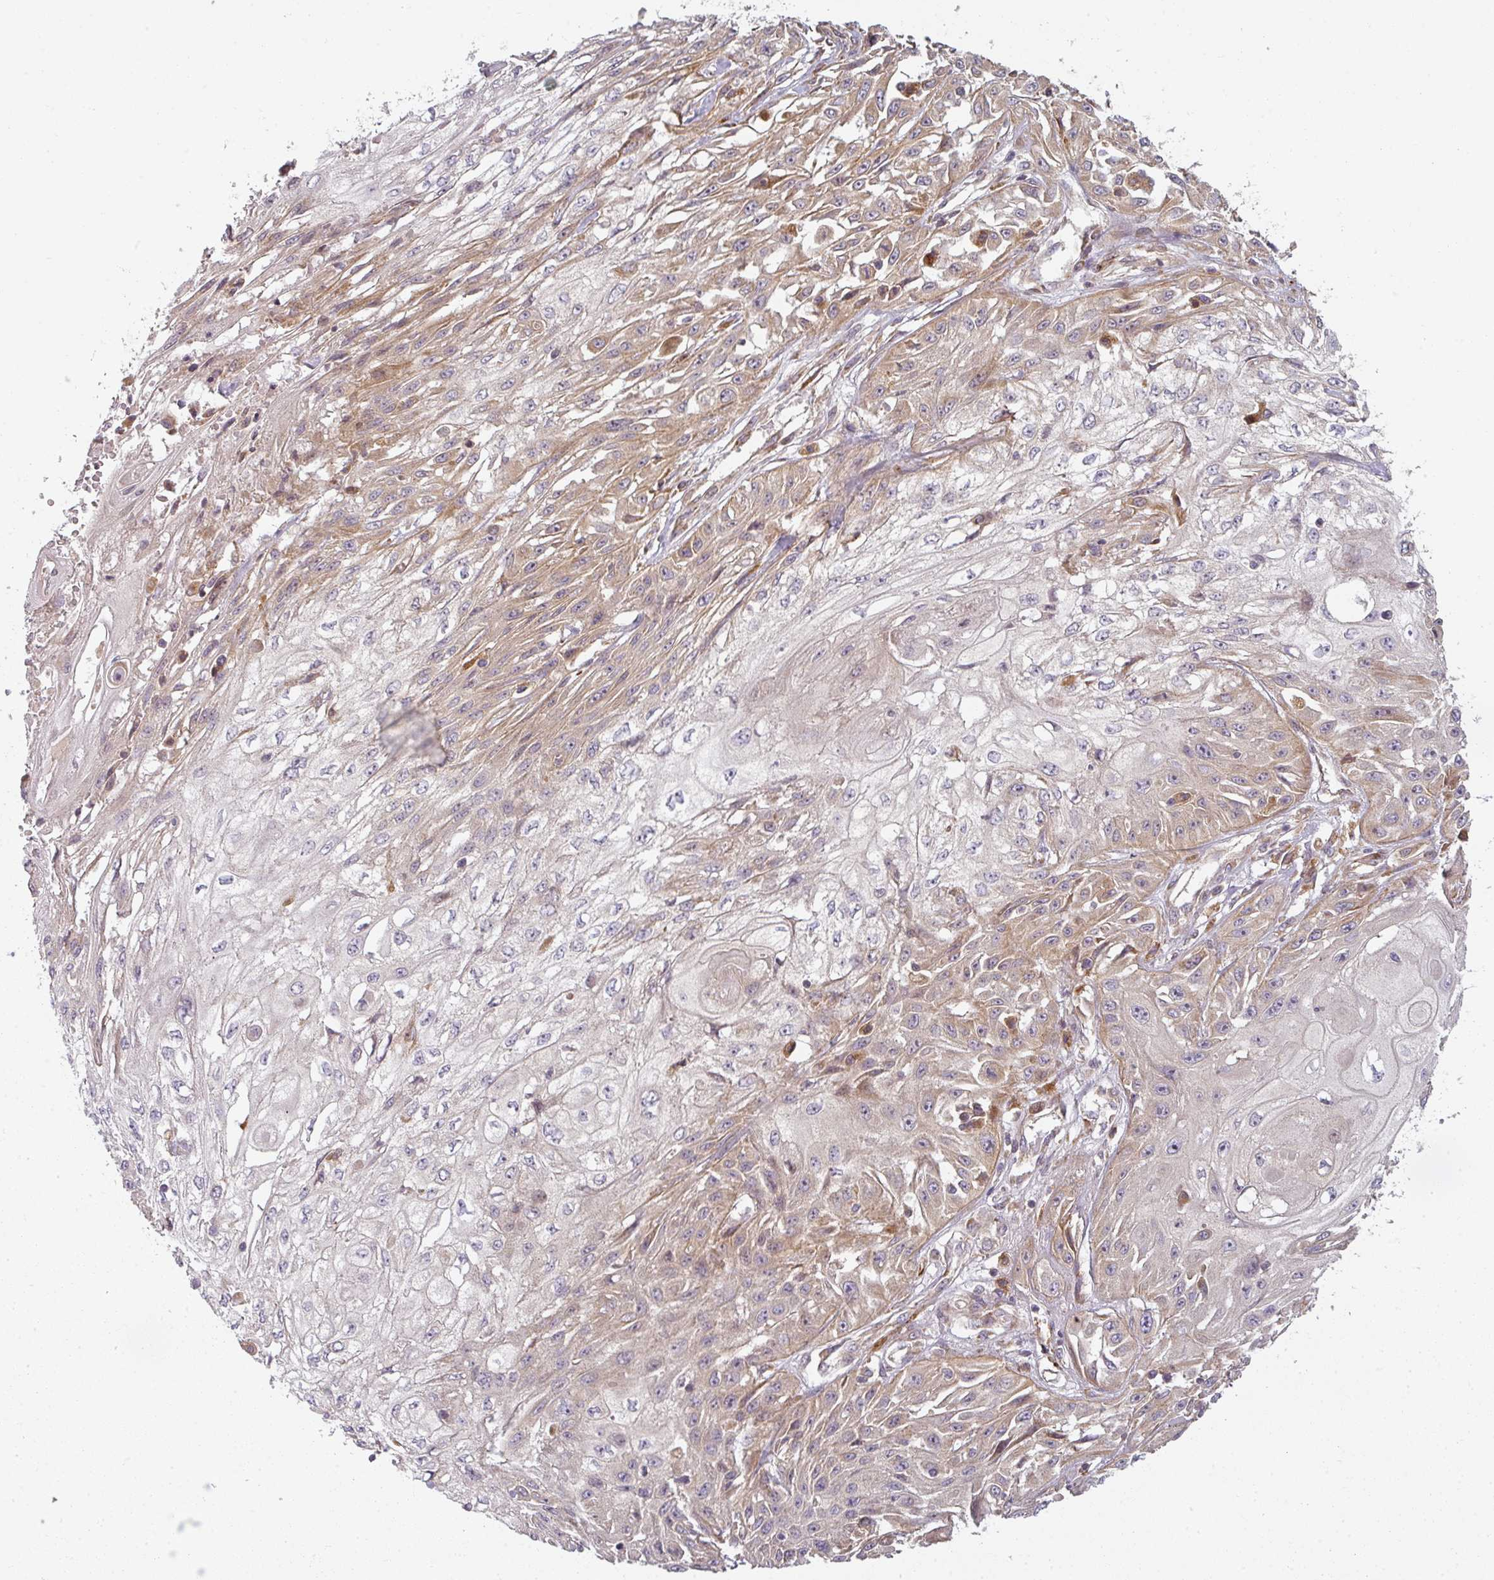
{"staining": {"intensity": "weak", "quantity": "<25%", "location": "cytoplasmic/membranous"}, "tissue": "skin cancer", "cell_type": "Tumor cells", "image_type": "cancer", "snomed": [{"axis": "morphology", "description": "Squamous cell carcinoma, NOS"}, {"axis": "morphology", "description": "Squamous cell carcinoma, metastatic, NOS"}, {"axis": "topography", "description": "Skin"}, {"axis": "topography", "description": "Lymph node"}], "caption": "Tumor cells show no significant protein positivity in skin squamous cell carcinoma. The staining was performed using DAB to visualize the protein expression in brown, while the nuclei were stained in blue with hematoxylin (Magnification: 20x).", "gene": "CNOT1", "patient": {"sex": "male", "age": 75}}